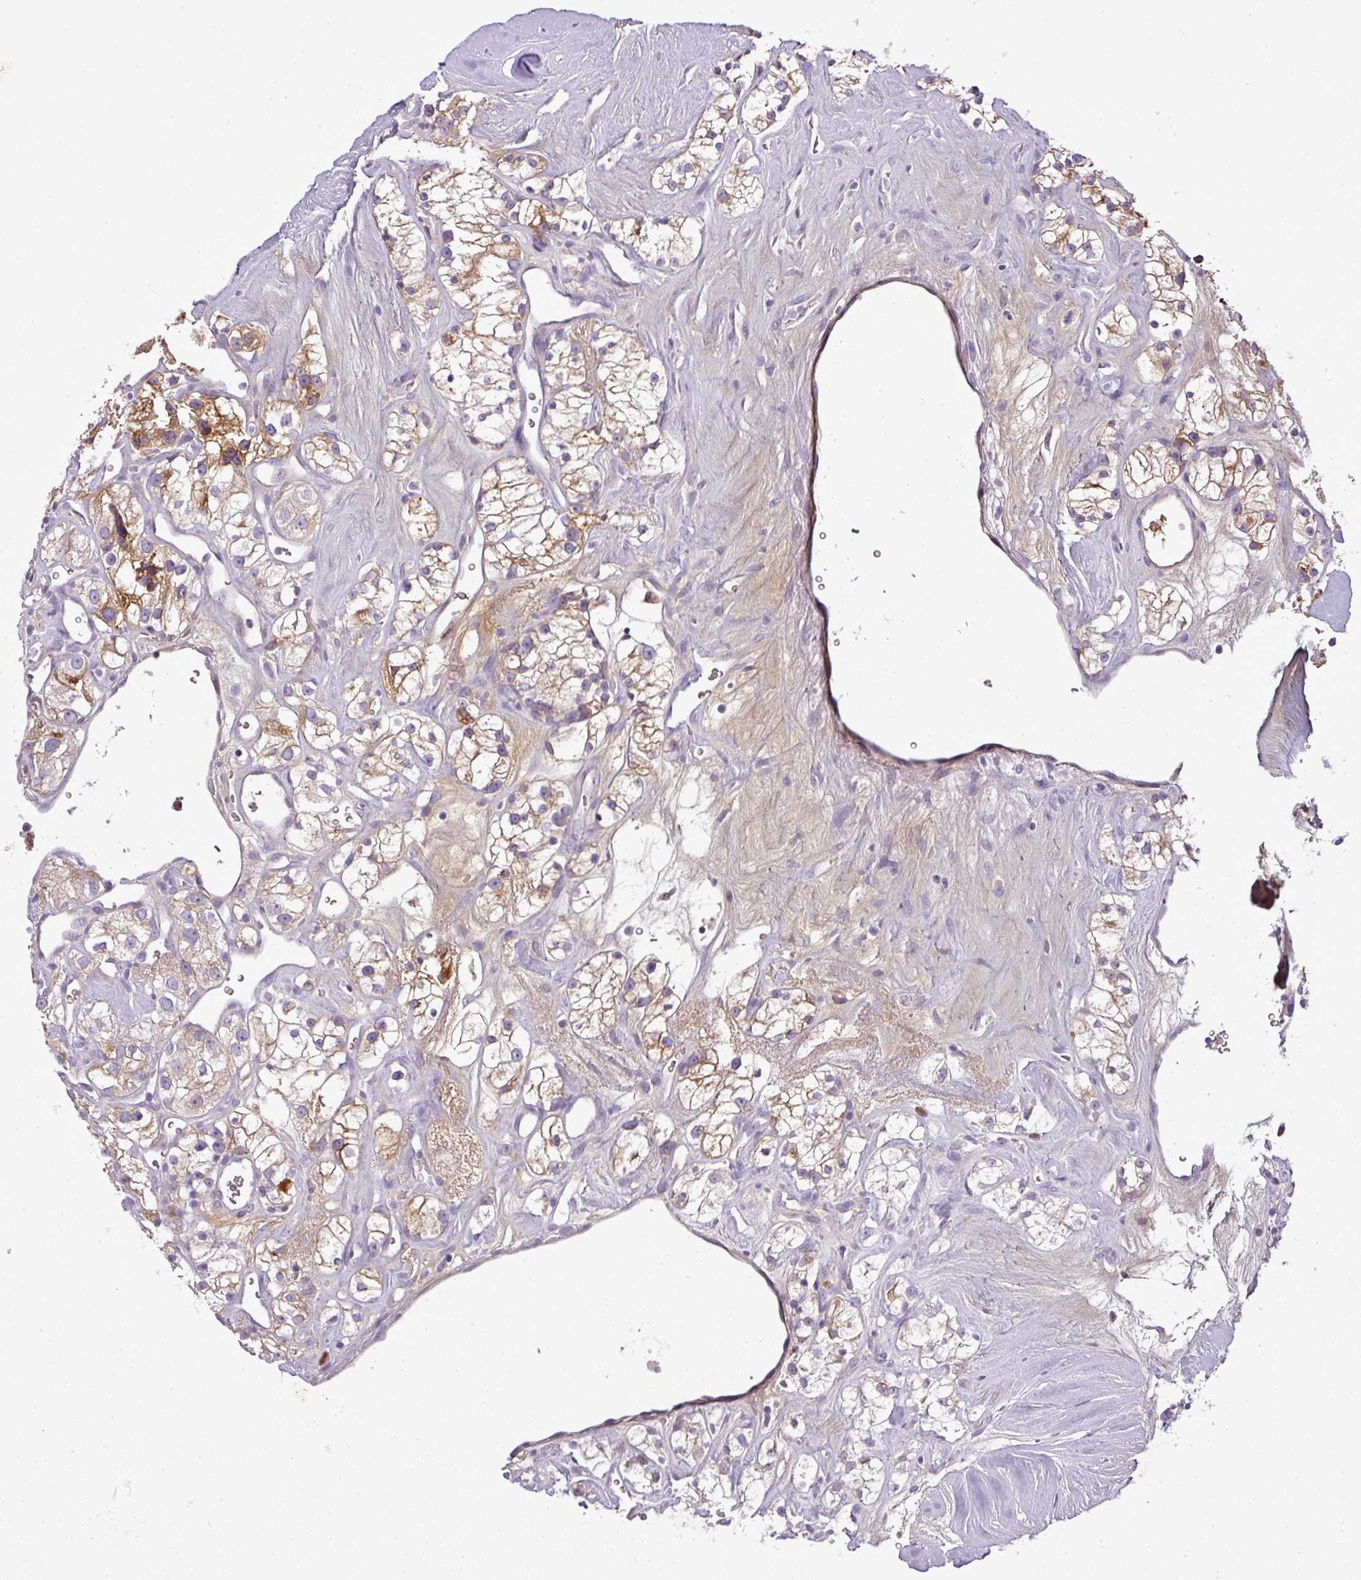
{"staining": {"intensity": "moderate", "quantity": "25%-75%", "location": "cytoplasmic/membranous"}, "tissue": "renal cancer", "cell_type": "Tumor cells", "image_type": "cancer", "snomed": [{"axis": "morphology", "description": "Adenocarcinoma, NOS"}, {"axis": "topography", "description": "Kidney"}], "caption": "Protein expression analysis of human renal adenocarcinoma reveals moderate cytoplasmic/membranous expression in about 25%-75% of tumor cells.", "gene": "C4B", "patient": {"sex": "male", "age": 77}}